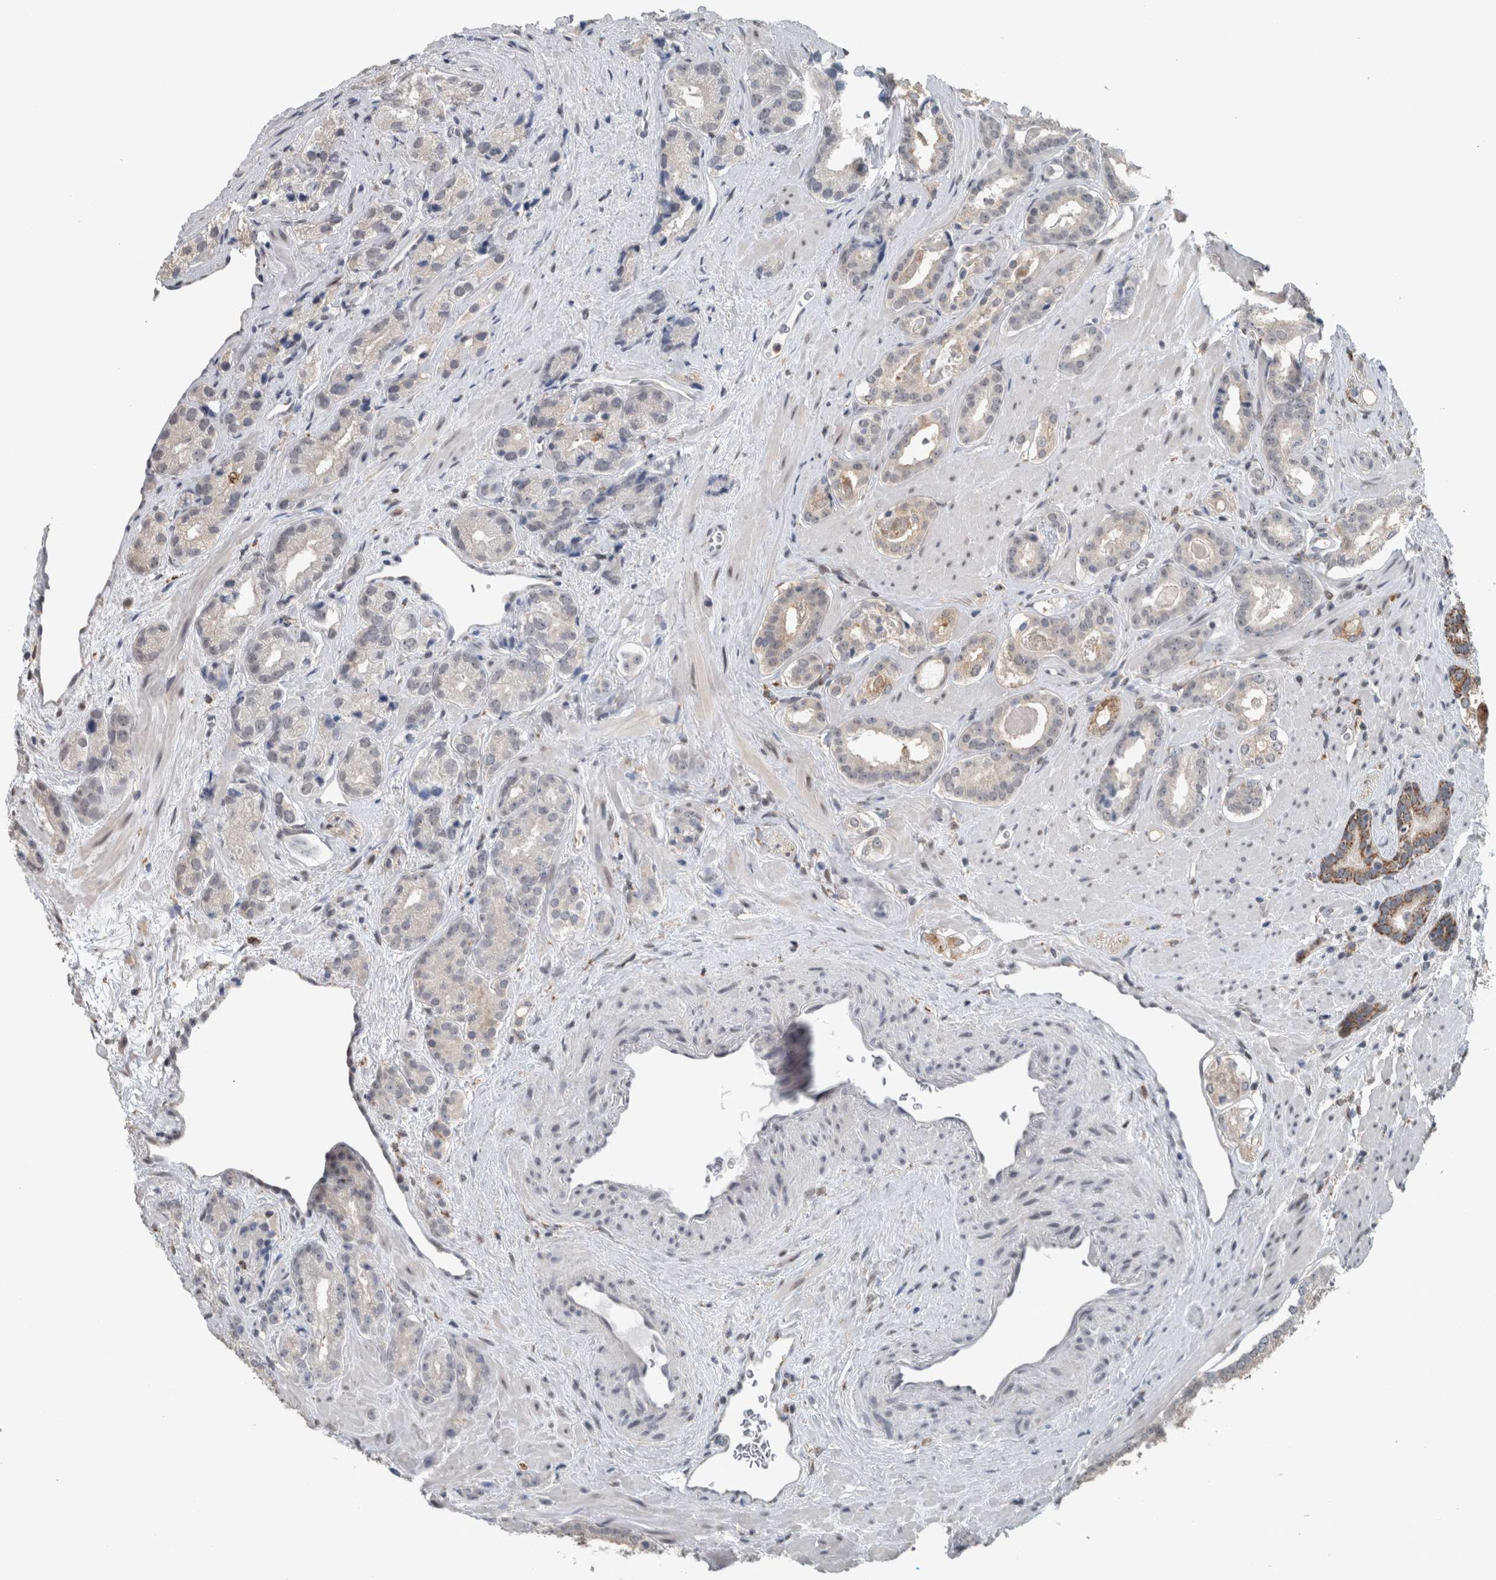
{"staining": {"intensity": "weak", "quantity": "<25%", "location": "cytoplasmic/membranous"}, "tissue": "prostate cancer", "cell_type": "Tumor cells", "image_type": "cancer", "snomed": [{"axis": "morphology", "description": "Adenocarcinoma, High grade"}, {"axis": "topography", "description": "Prostate"}], "caption": "DAB immunohistochemical staining of prostate adenocarcinoma (high-grade) displays no significant positivity in tumor cells. (DAB (3,3'-diaminobenzidine) immunohistochemistry (IHC) visualized using brightfield microscopy, high magnification).", "gene": "ACSF2", "patient": {"sex": "male", "age": 71}}